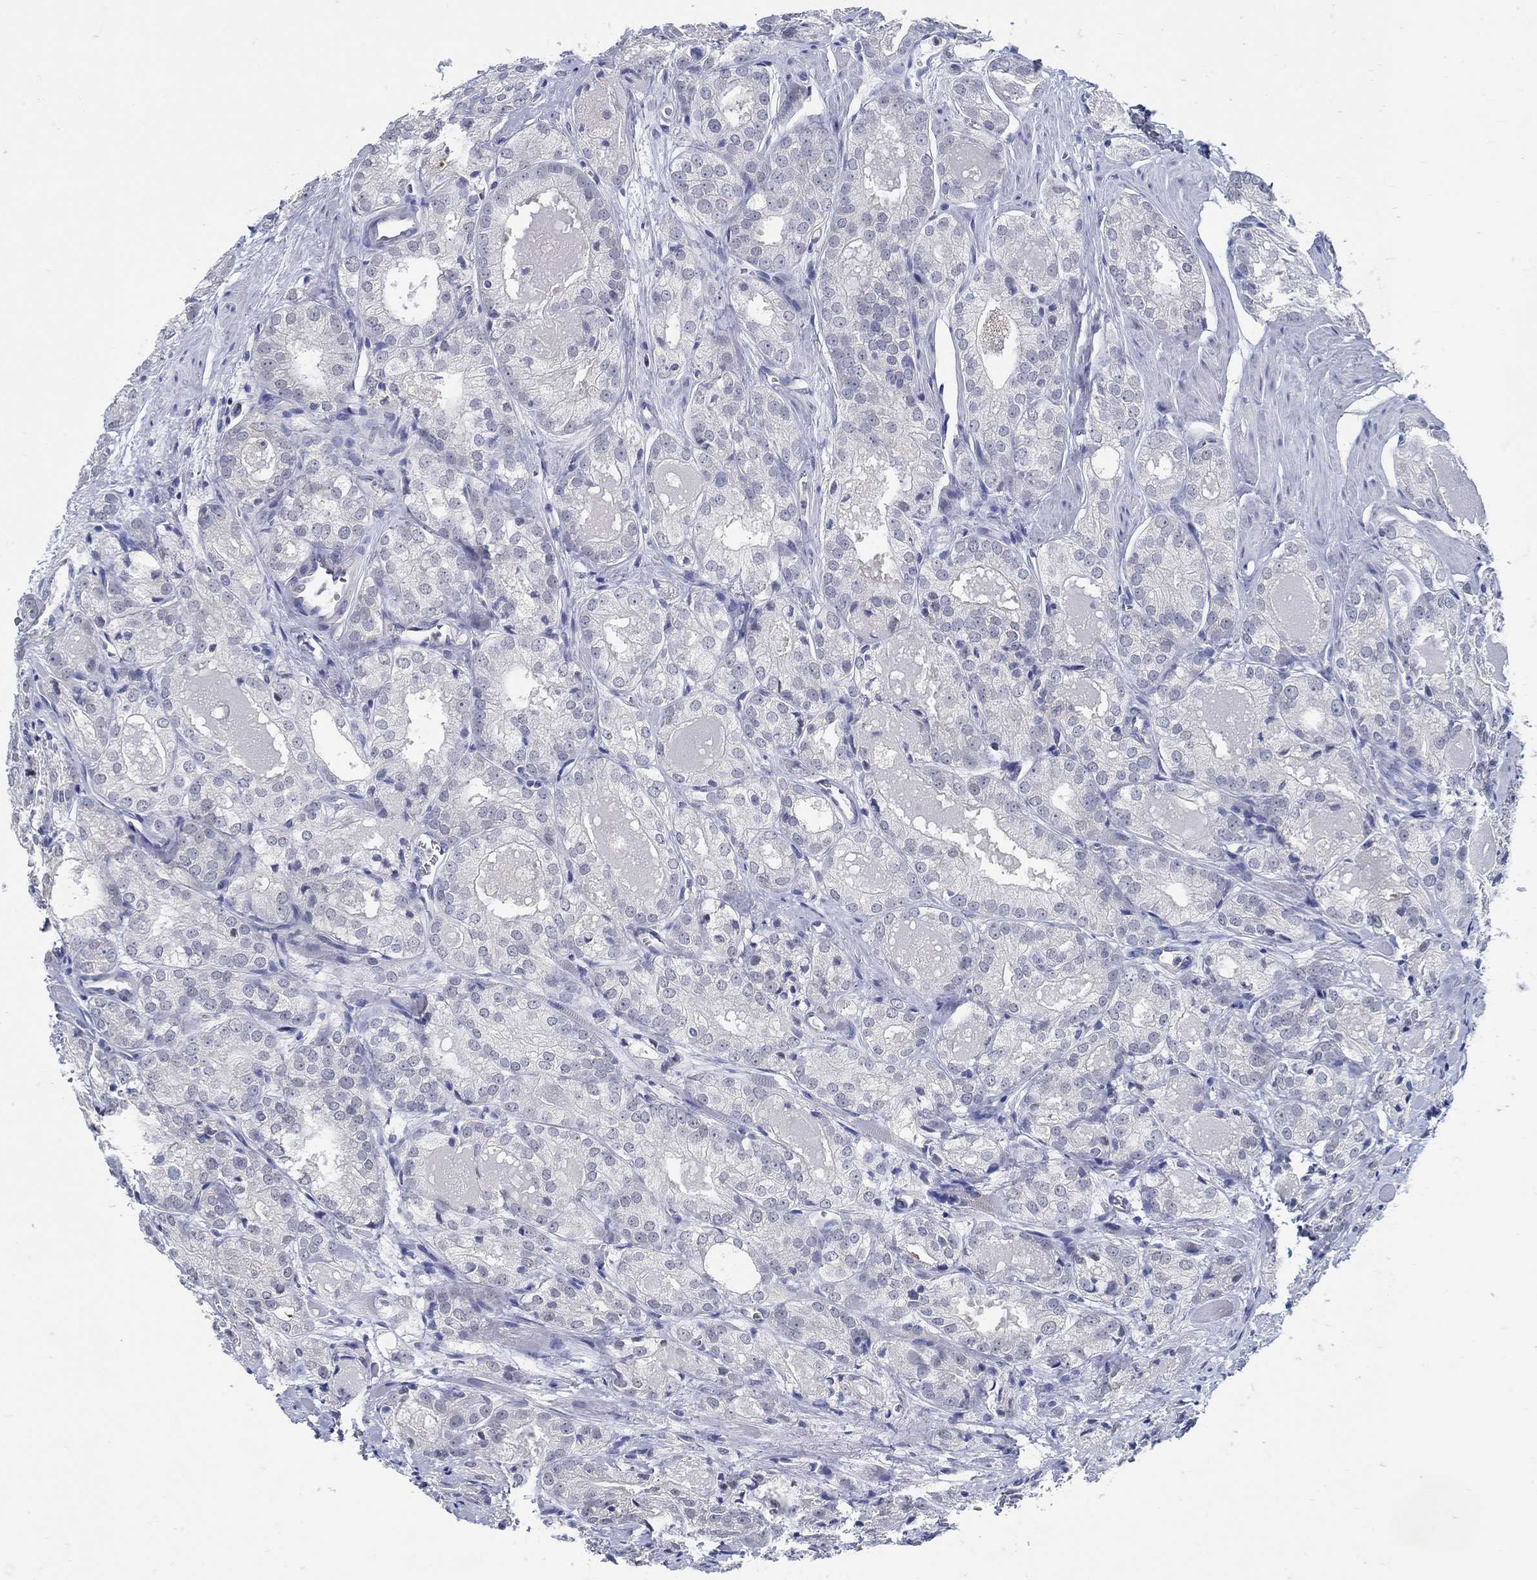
{"staining": {"intensity": "negative", "quantity": "none", "location": "none"}, "tissue": "prostate cancer", "cell_type": "Tumor cells", "image_type": "cancer", "snomed": [{"axis": "morphology", "description": "Adenocarcinoma, NOS"}, {"axis": "morphology", "description": "Adenocarcinoma, High grade"}, {"axis": "topography", "description": "Prostate"}], "caption": "Immunohistochemistry (IHC) micrograph of adenocarcinoma (prostate) stained for a protein (brown), which shows no positivity in tumor cells. Nuclei are stained in blue.", "gene": "PCDH11X", "patient": {"sex": "male", "age": 70}}